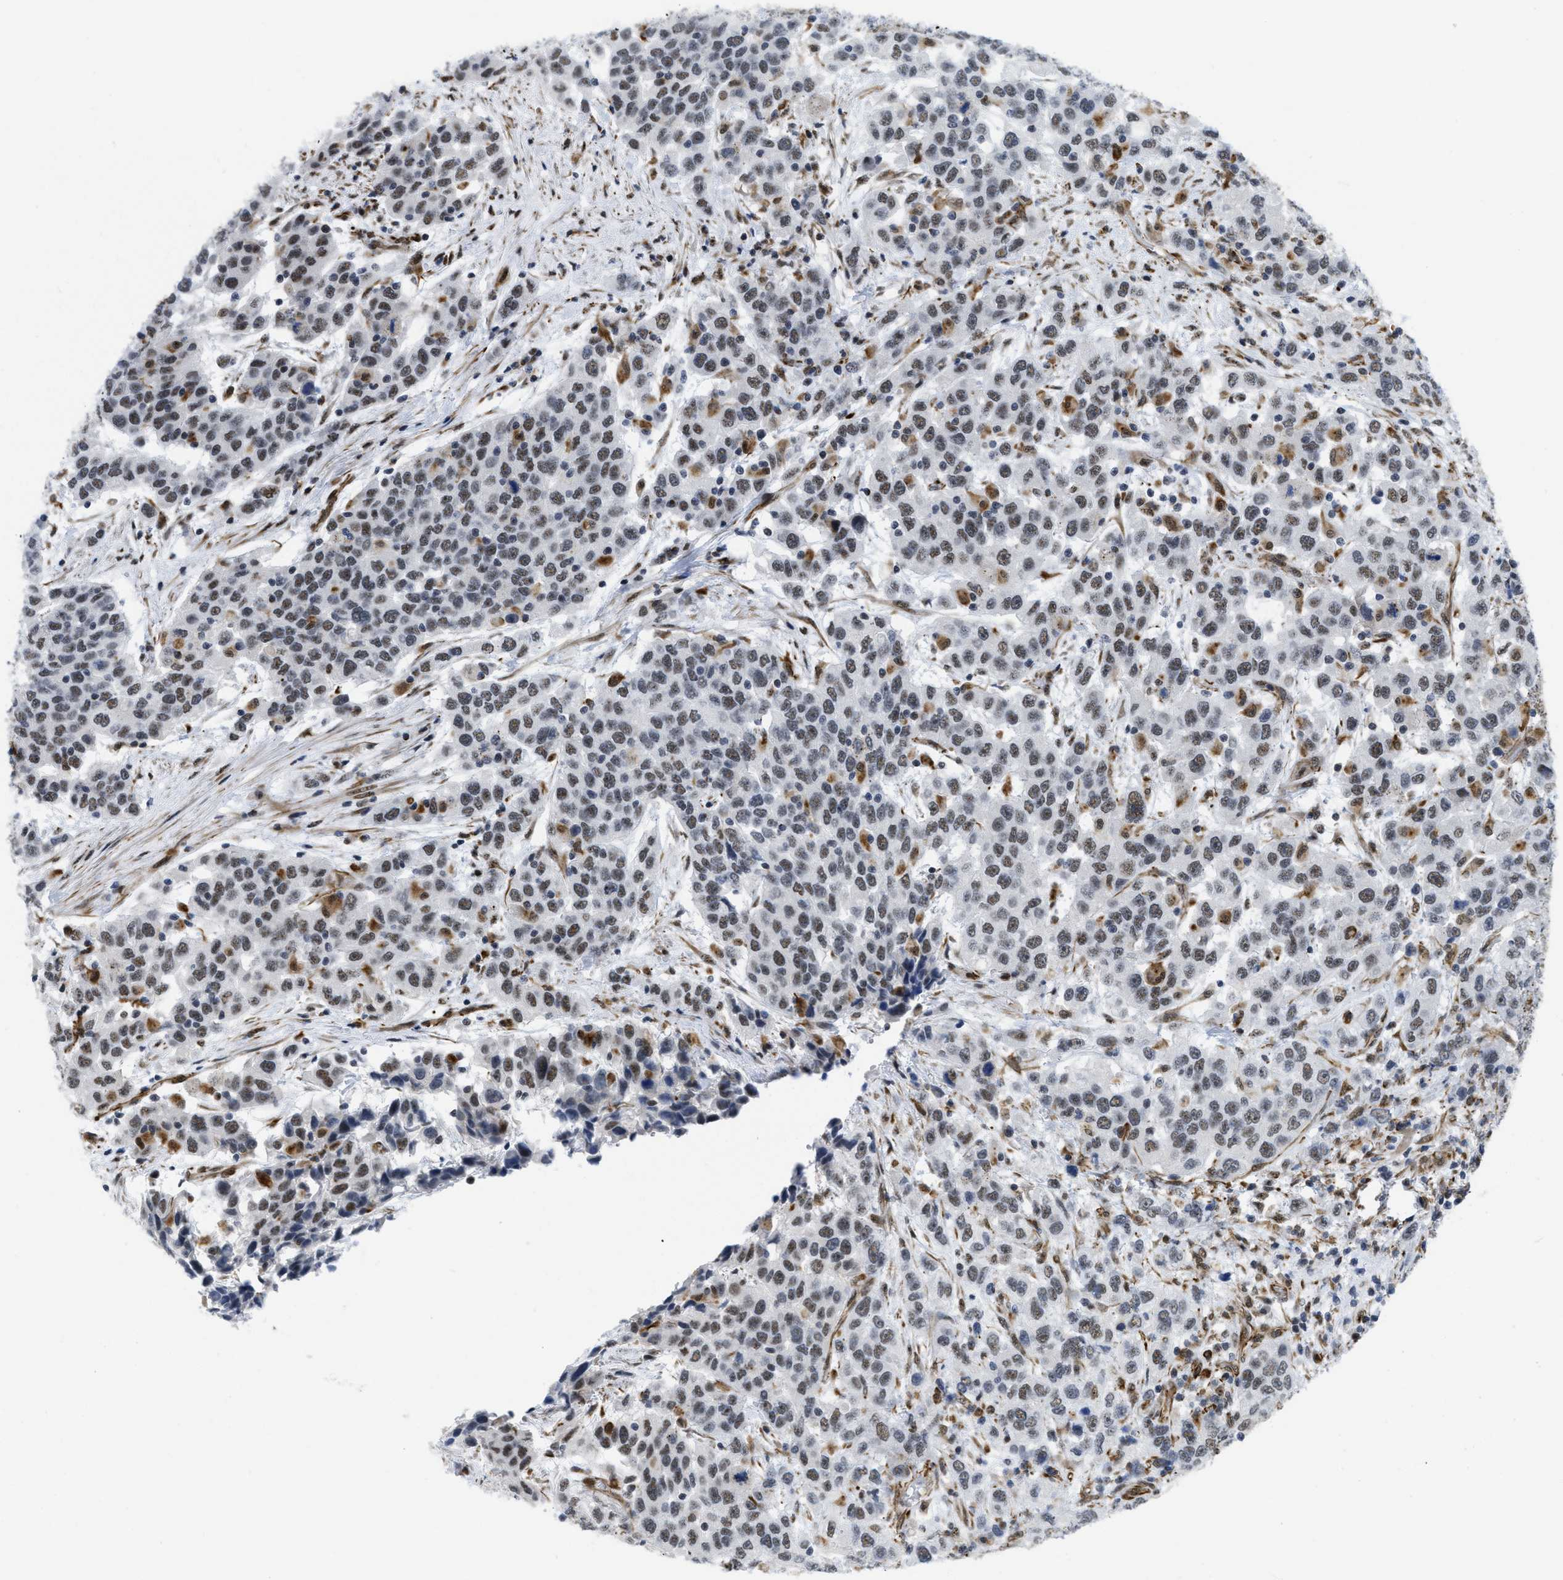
{"staining": {"intensity": "moderate", "quantity": ">75%", "location": "nuclear"}, "tissue": "urothelial cancer", "cell_type": "Tumor cells", "image_type": "cancer", "snomed": [{"axis": "morphology", "description": "Urothelial carcinoma, High grade"}, {"axis": "topography", "description": "Urinary bladder"}], "caption": "IHC histopathology image of human high-grade urothelial carcinoma stained for a protein (brown), which shows medium levels of moderate nuclear positivity in about >75% of tumor cells.", "gene": "LRRC8B", "patient": {"sex": "female", "age": 80}}